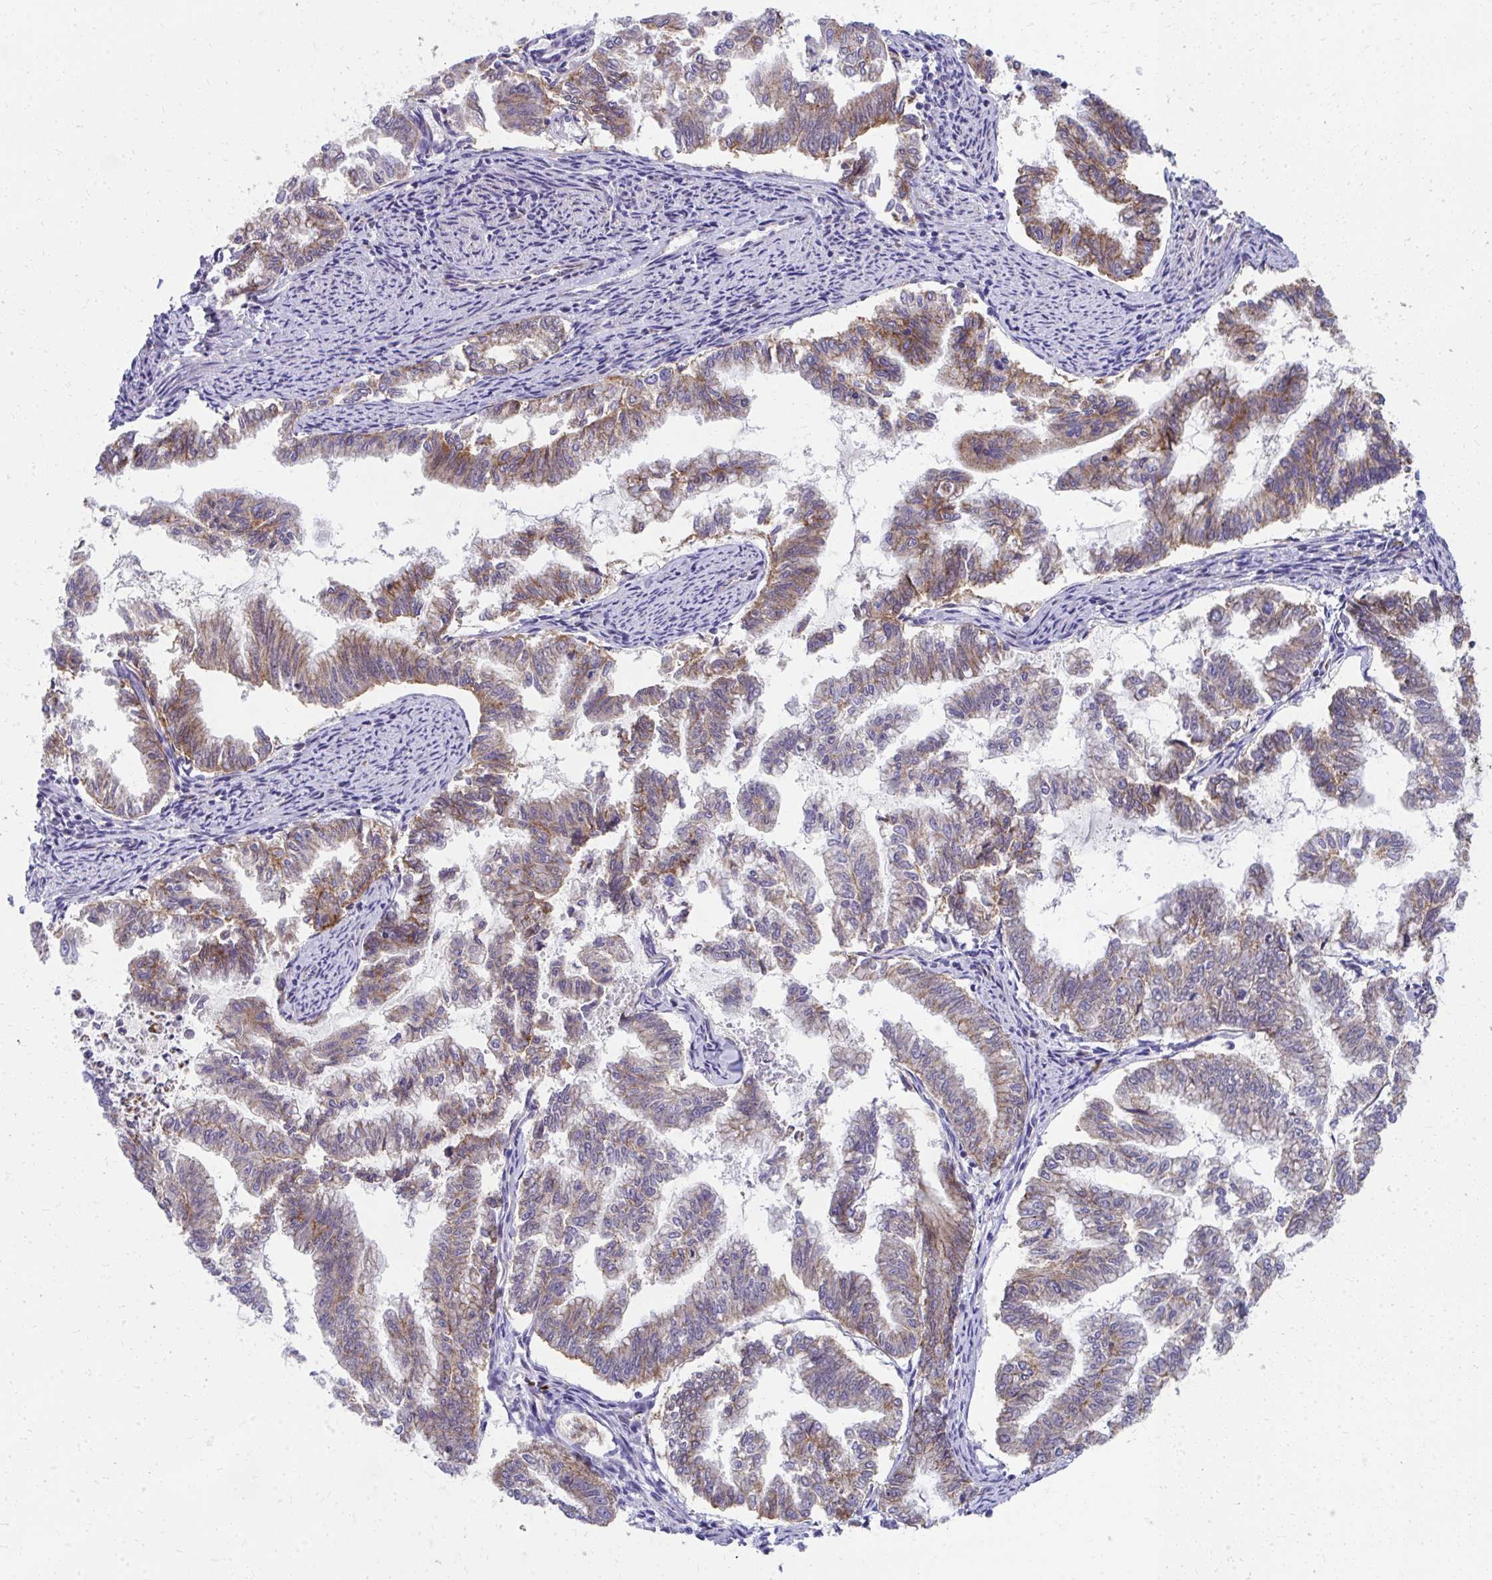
{"staining": {"intensity": "moderate", "quantity": "25%-75%", "location": "cytoplasmic/membranous"}, "tissue": "endometrial cancer", "cell_type": "Tumor cells", "image_type": "cancer", "snomed": [{"axis": "morphology", "description": "Adenocarcinoma, NOS"}, {"axis": "topography", "description": "Endometrium"}], "caption": "There is medium levels of moderate cytoplasmic/membranous positivity in tumor cells of endometrial cancer (adenocarcinoma), as demonstrated by immunohistochemical staining (brown color).", "gene": "IL37", "patient": {"sex": "female", "age": 79}}